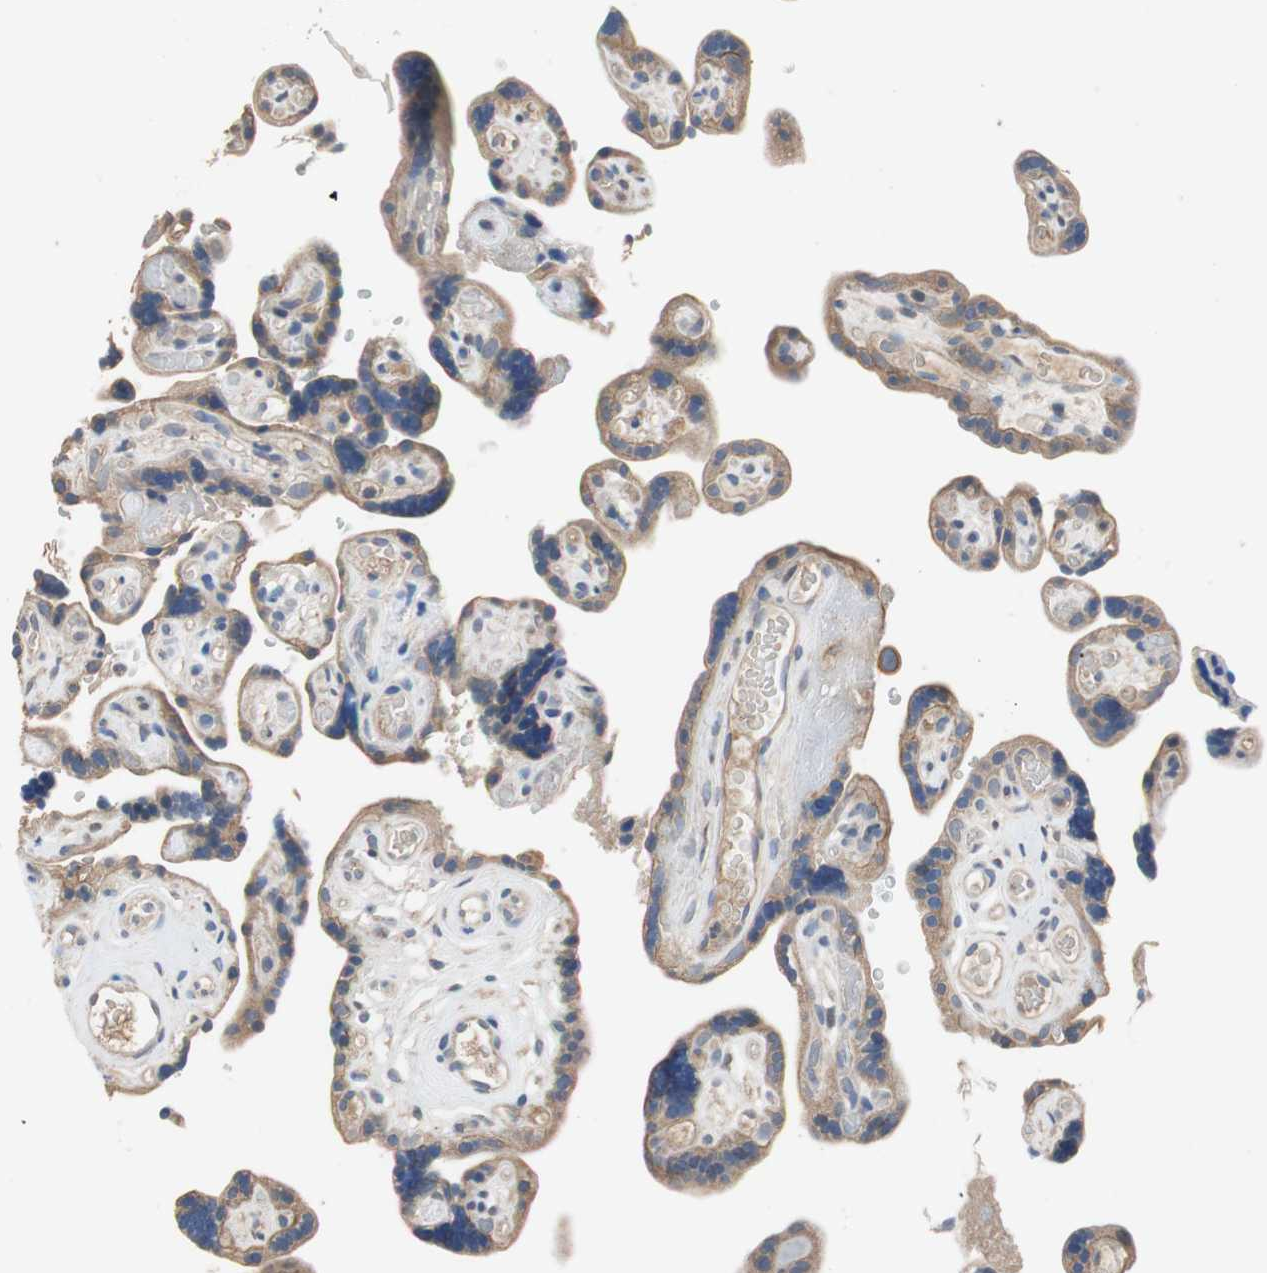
{"staining": {"intensity": "weak", "quantity": ">75%", "location": "cytoplasmic/membranous"}, "tissue": "placenta", "cell_type": "Trophoblastic cells", "image_type": "normal", "snomed": [{"axis": "morphology", "description": "Normal tissue, NOS"}, {"axis": "topography", "description": "Placenta"}], "caption": "Placenta stained for a protein (brown) reveals weak cytoplasmic/membranous positive expression in about >75% of trophoblastic cells.", "gene": "ADAP1", "patient": {"sex": "female", "age": 30}}